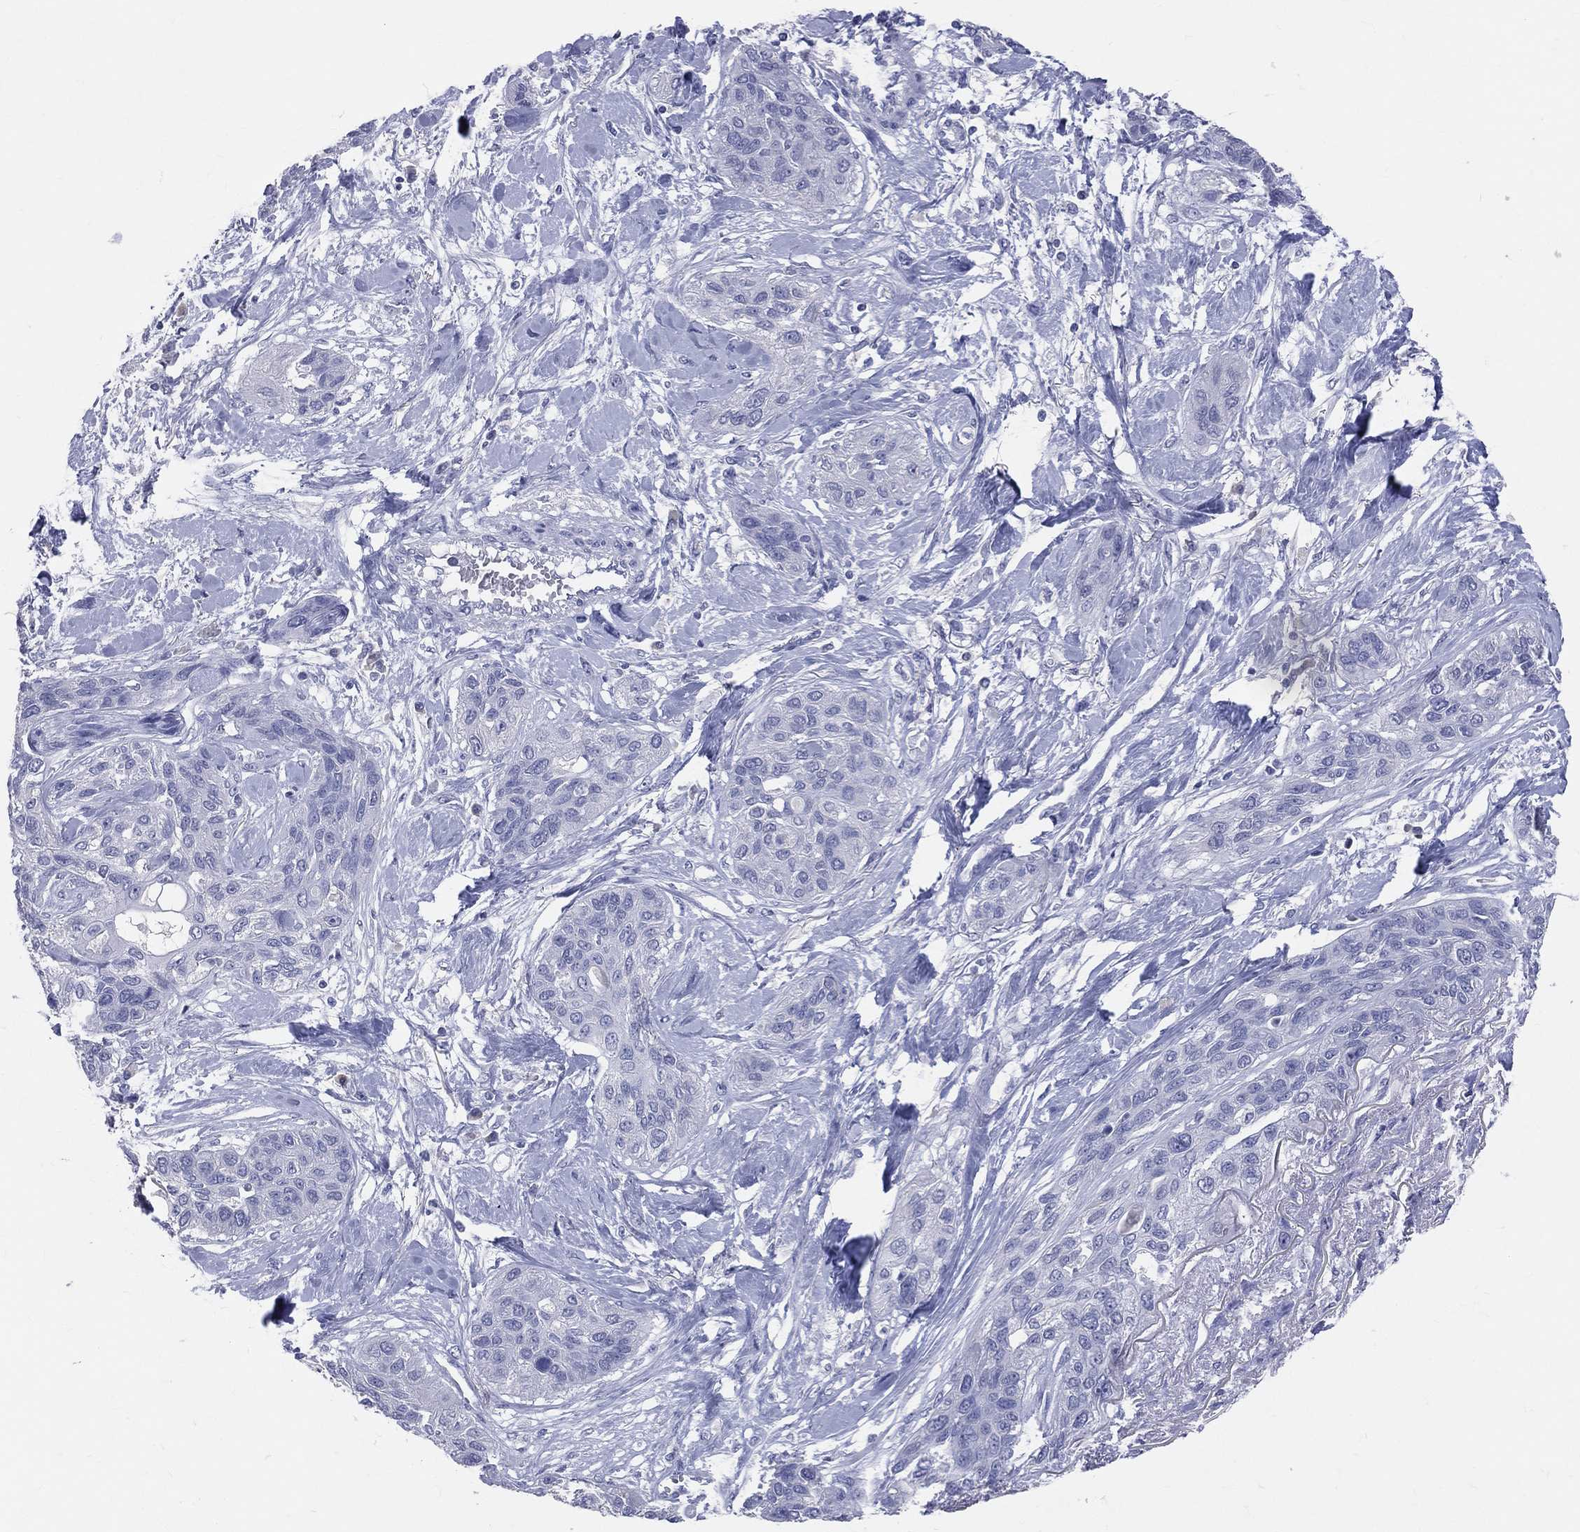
{"staining": {"intensity": "negative", "quantity": "none", "location": "none"}, "tissue": "lung cancer", "cell_type": "Tumor cells", "image_type": "cancer", "snomed": [{"axis": "morphology", "description": "Squamous cell carcinoma, NOS"}, {"axis": "topography", "description": "Lung"}], "caption": "Squamous cell carcinoma (lung) was stained to show a protein in brown. There is no significant positivity in tumor cells.", "gene": "LAT", "patient": {"sex": "female", "age": 70}}